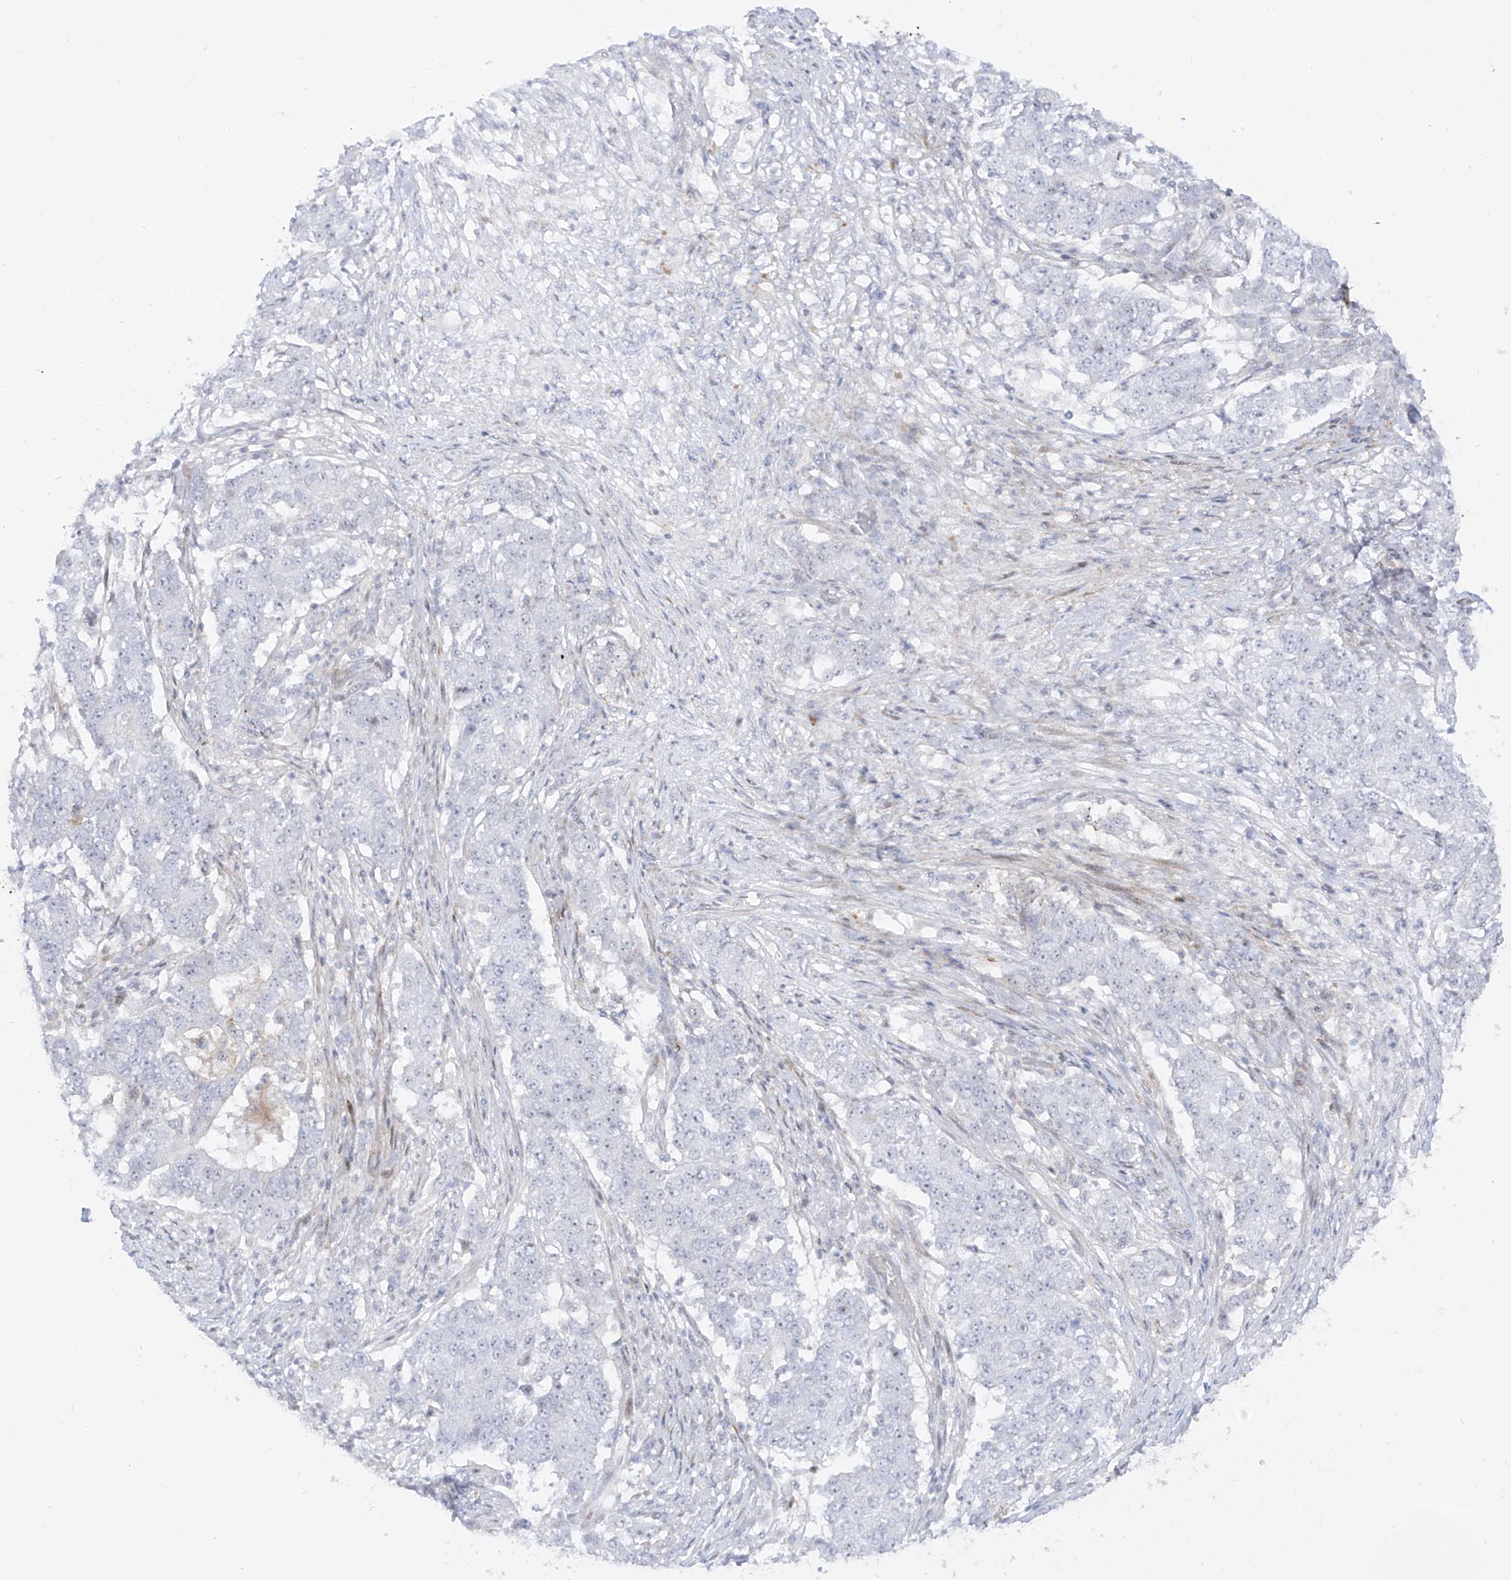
{"staining": {"intensity": "negative", "quantity": "none", "location": "none"}, "tissue": "stomach cancer", "cell_type": "Tumor cells", "image_type": "cancer", "snomed": [{"axis": "morphology", "description": "Adenocarcinoma, NOS"}, {"axis": "topography", "description": "Stomach"}], "caption": "Immunohistochemical staining of stomach cancer demonstrates no significant positivity in tumor cells. Nuclei are stained in blue.", "gene": "ZNF180", "patient": {"sex": "male", "age": 59}}